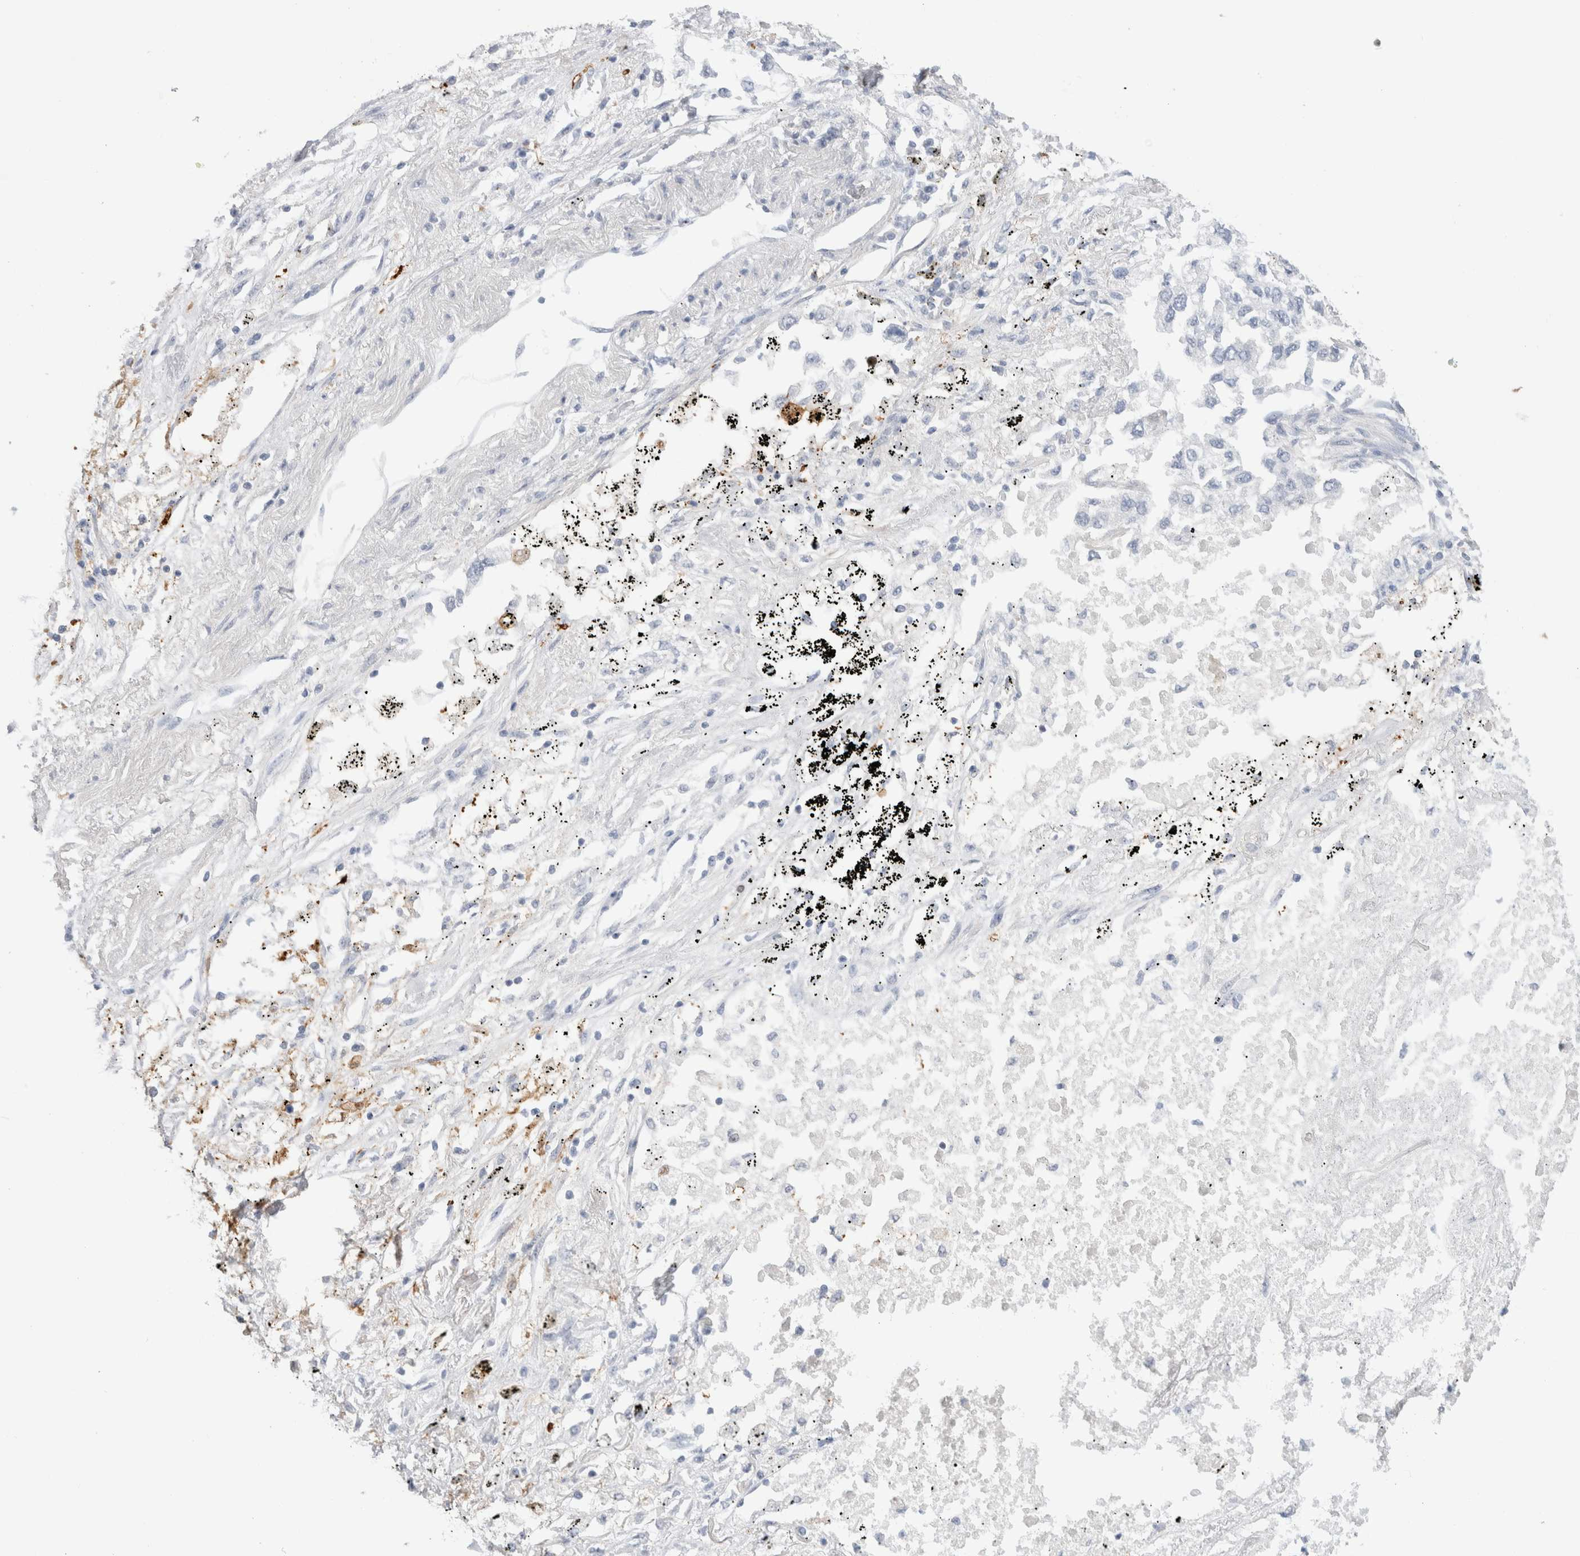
{"staining": {"intensity": "negative", "quantity": "none", "location": "none"}, "tissue": "lung cancer", "cell_type": "Tumor cells", "image_type": "cancer", "snomed": [{"axis": "morphology", "description": "Inflammation, NOS"}, {"axis": "morphology", "description": "Adenocarcinoma, NOS"}, {"axis": "topography", "description": "Lung"}], "caption": "Adenocarcinoma (lung) was stained to show a protein in brown. There is no significant expression in tumor cells.", "gene": "NAPEPLD", "patient": {"sex": "male", "age": 63}}